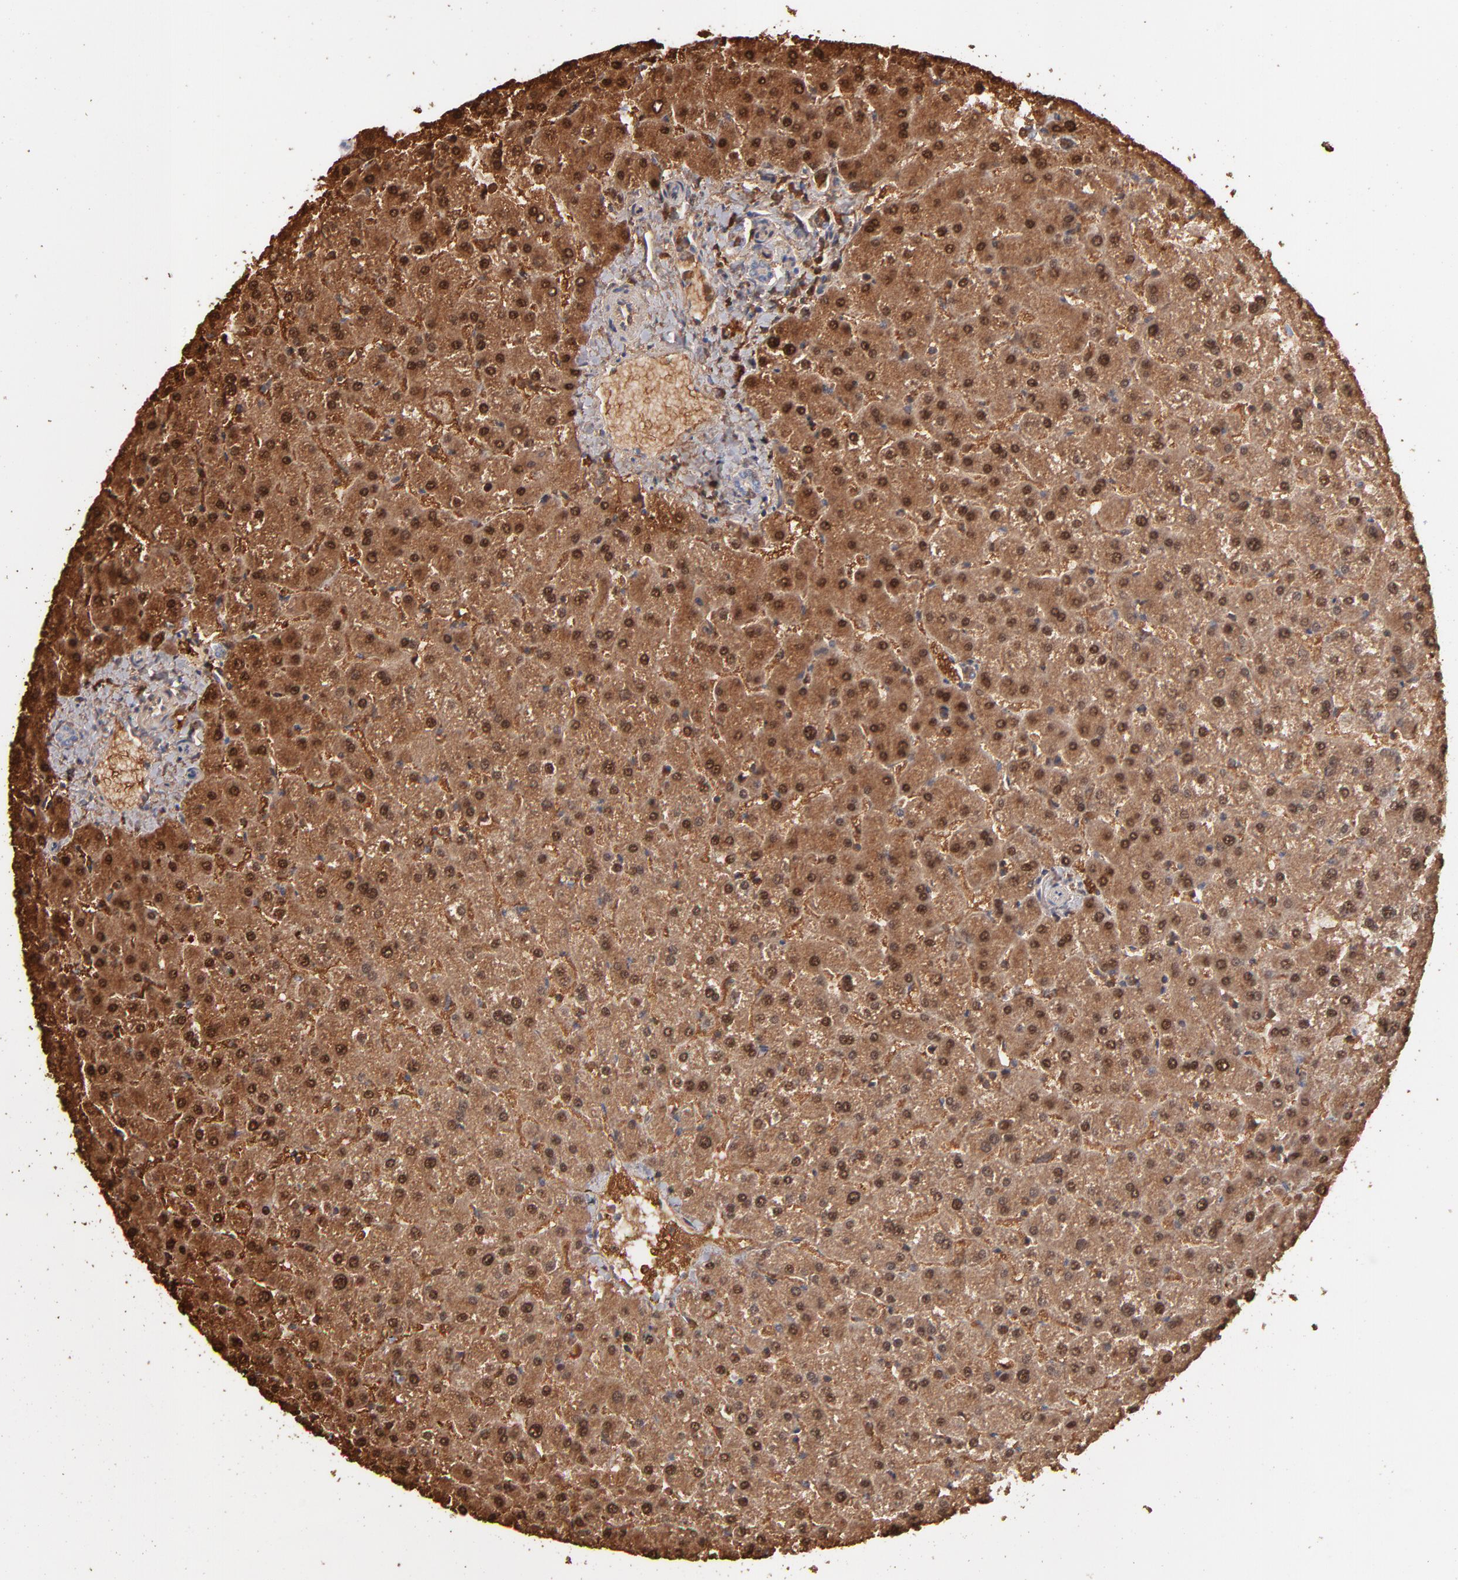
{"staining": {"intensity": "negative", "quantity": "none", "location": "none"}, "tissue": "liver", "cell_type": "Cholangiocytes", "image_type": "normal", "snomed": [{"axis": "morphology", "description": "Normal tissue, NOS"}, {"axis": "topography", "description": "Liver"}], "caption": "Cholangiocytes show no significant protein expression in benign liver. Nuclei are stained in blue.", "gene": "ARG1", "patient": {"sex": "female", "age": 32}}